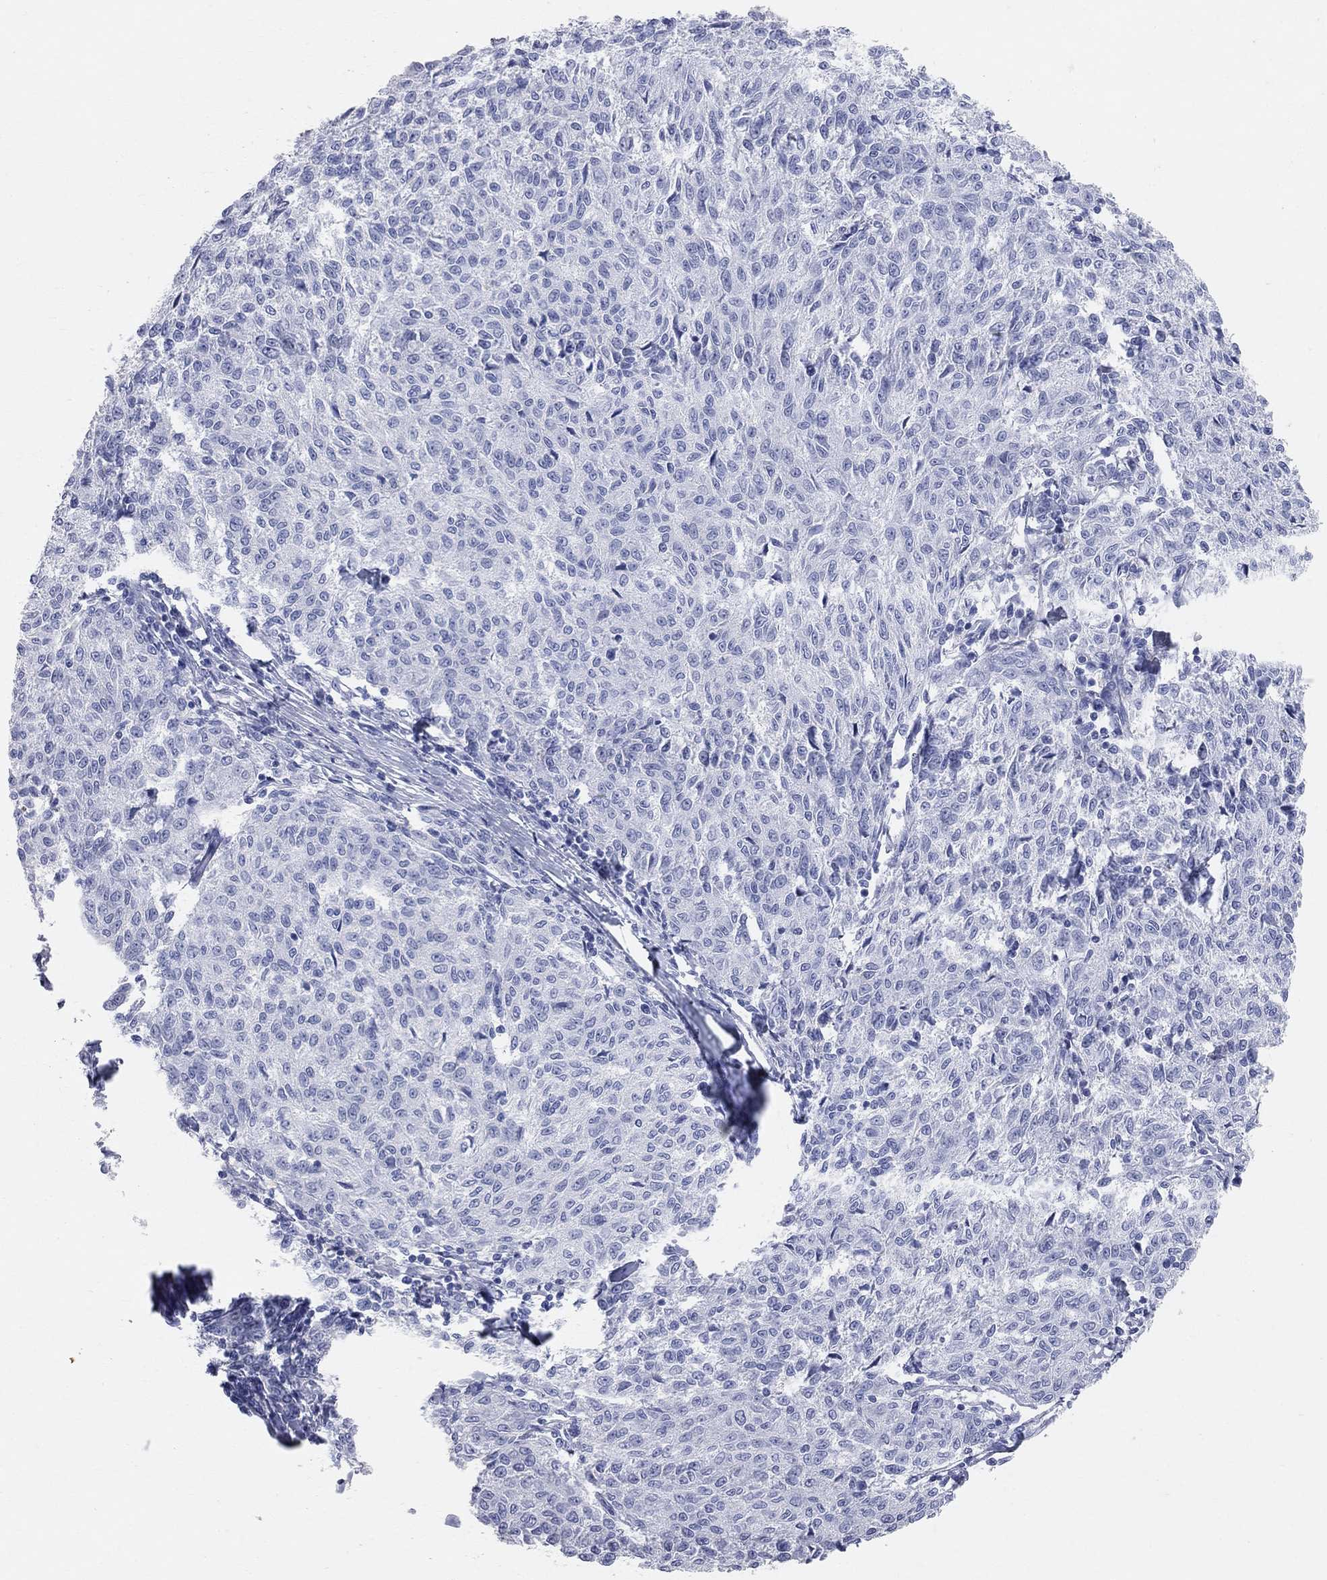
{"staining": {"intensity": "negative", "quantity": "none", "location": "none"}, "tissue": "melanoma", "cell_type": "Tumor cells", "image_type": "cancer", "snomed": [{"axis": "morphology", "description": "Malignant melanoma, NOS"}, {"axis": "topography", "description": "Skin"}], "caption": "IHC micrograph of neoplastic tissue: human melanoma stained with DAB displays no significant protein expression in tumor cells. (DAB IHC with hematoxylin counter stain).", "gene": "AOX1", "patient": {"sex": "female", "age": 72}}